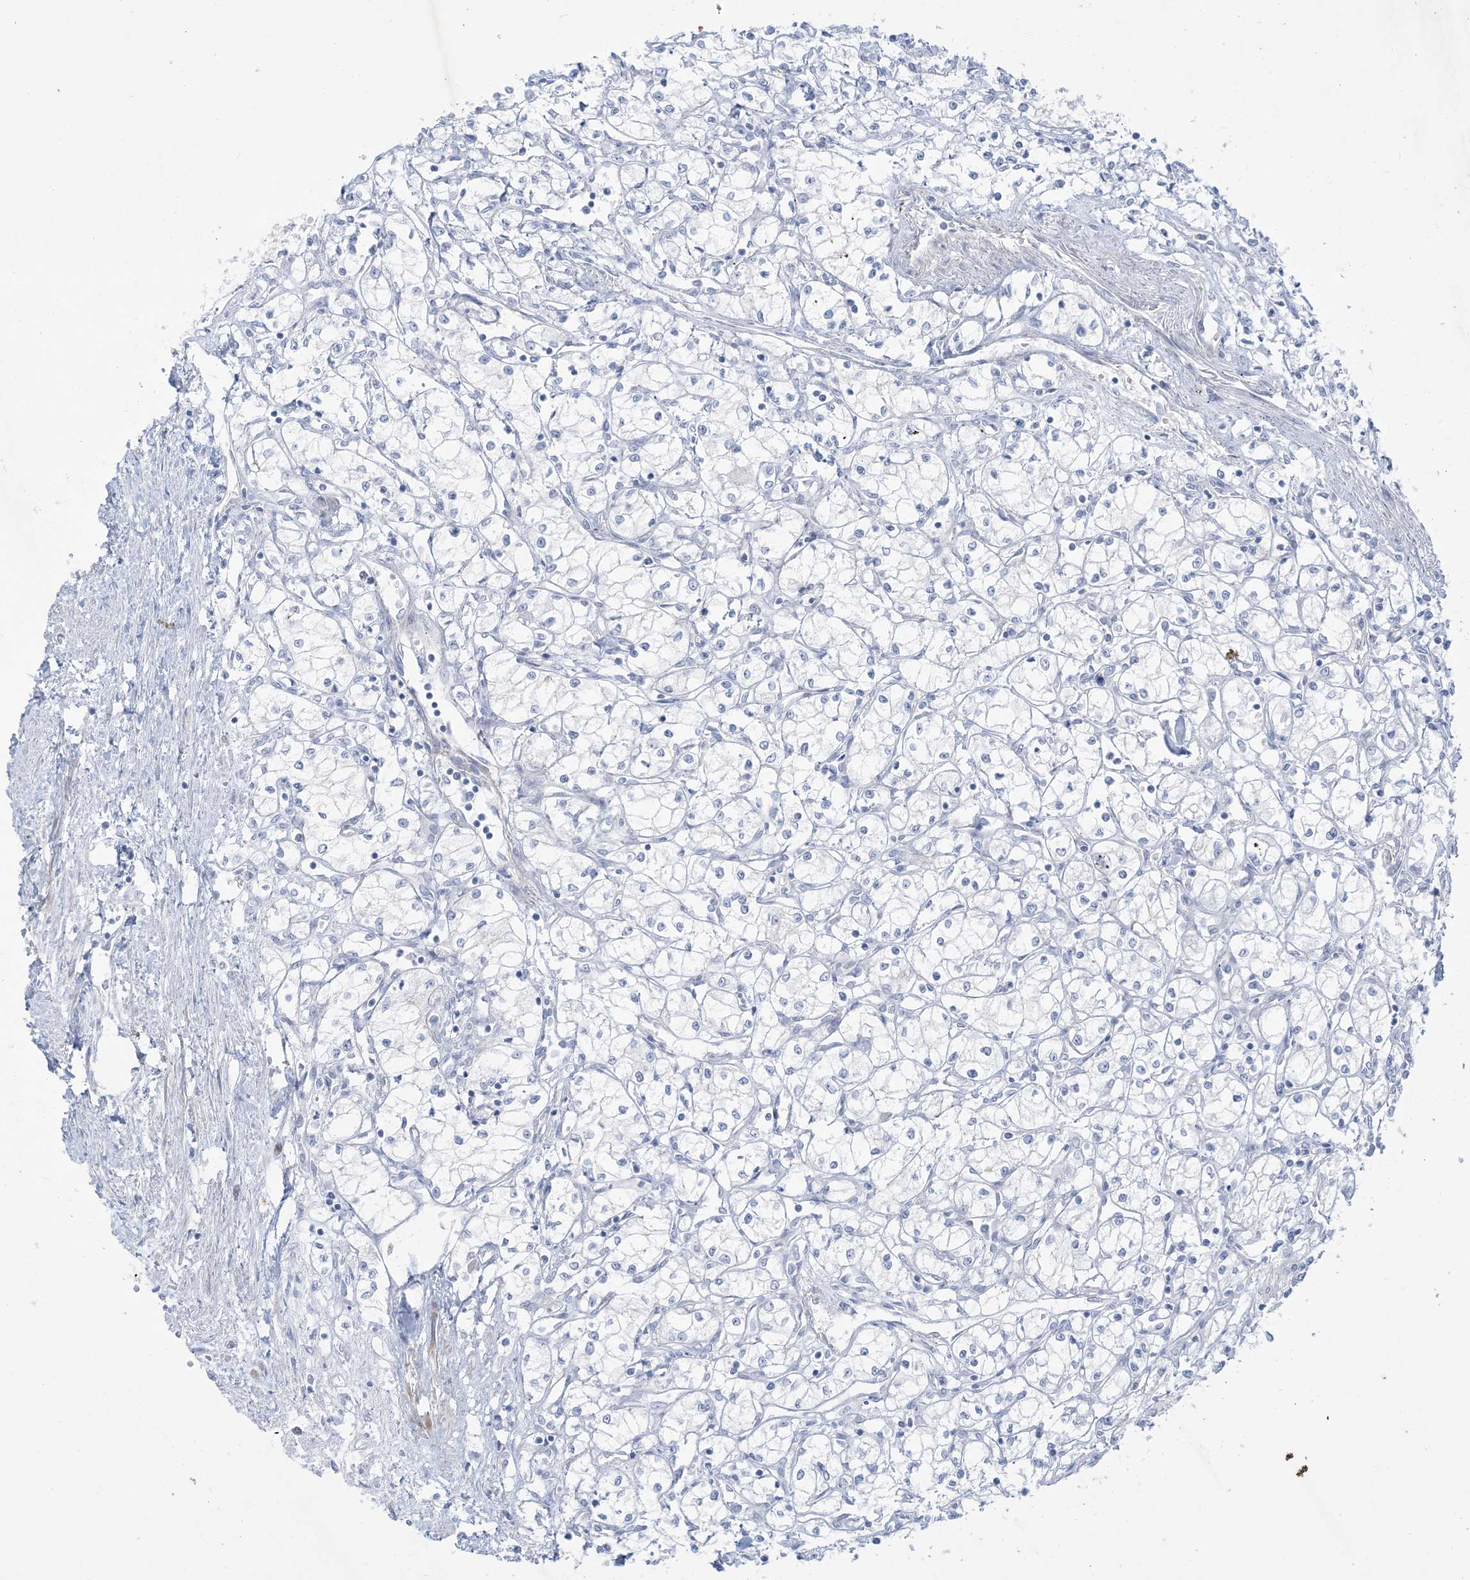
{"staining": {"intensity": "negative", "quantity": "none", "location": "none"}, "tissue": "renal cancer", "cell_type": "Tumor cells", "image_type": "cancer", "snomed": [{"axis": "morphology", "description": "Adenocarcinoma, NOS"}, {"axis": "topography", "description": "Kidney"}], "caption": "A high-resolution photomicrograph shows immunohistochemistry staining of renal adenocarcinoma, which demonstrates no significant staining in tumor cells.", "gene": "B3GNT7", "patient": {"sex": "male", "age": 59}}